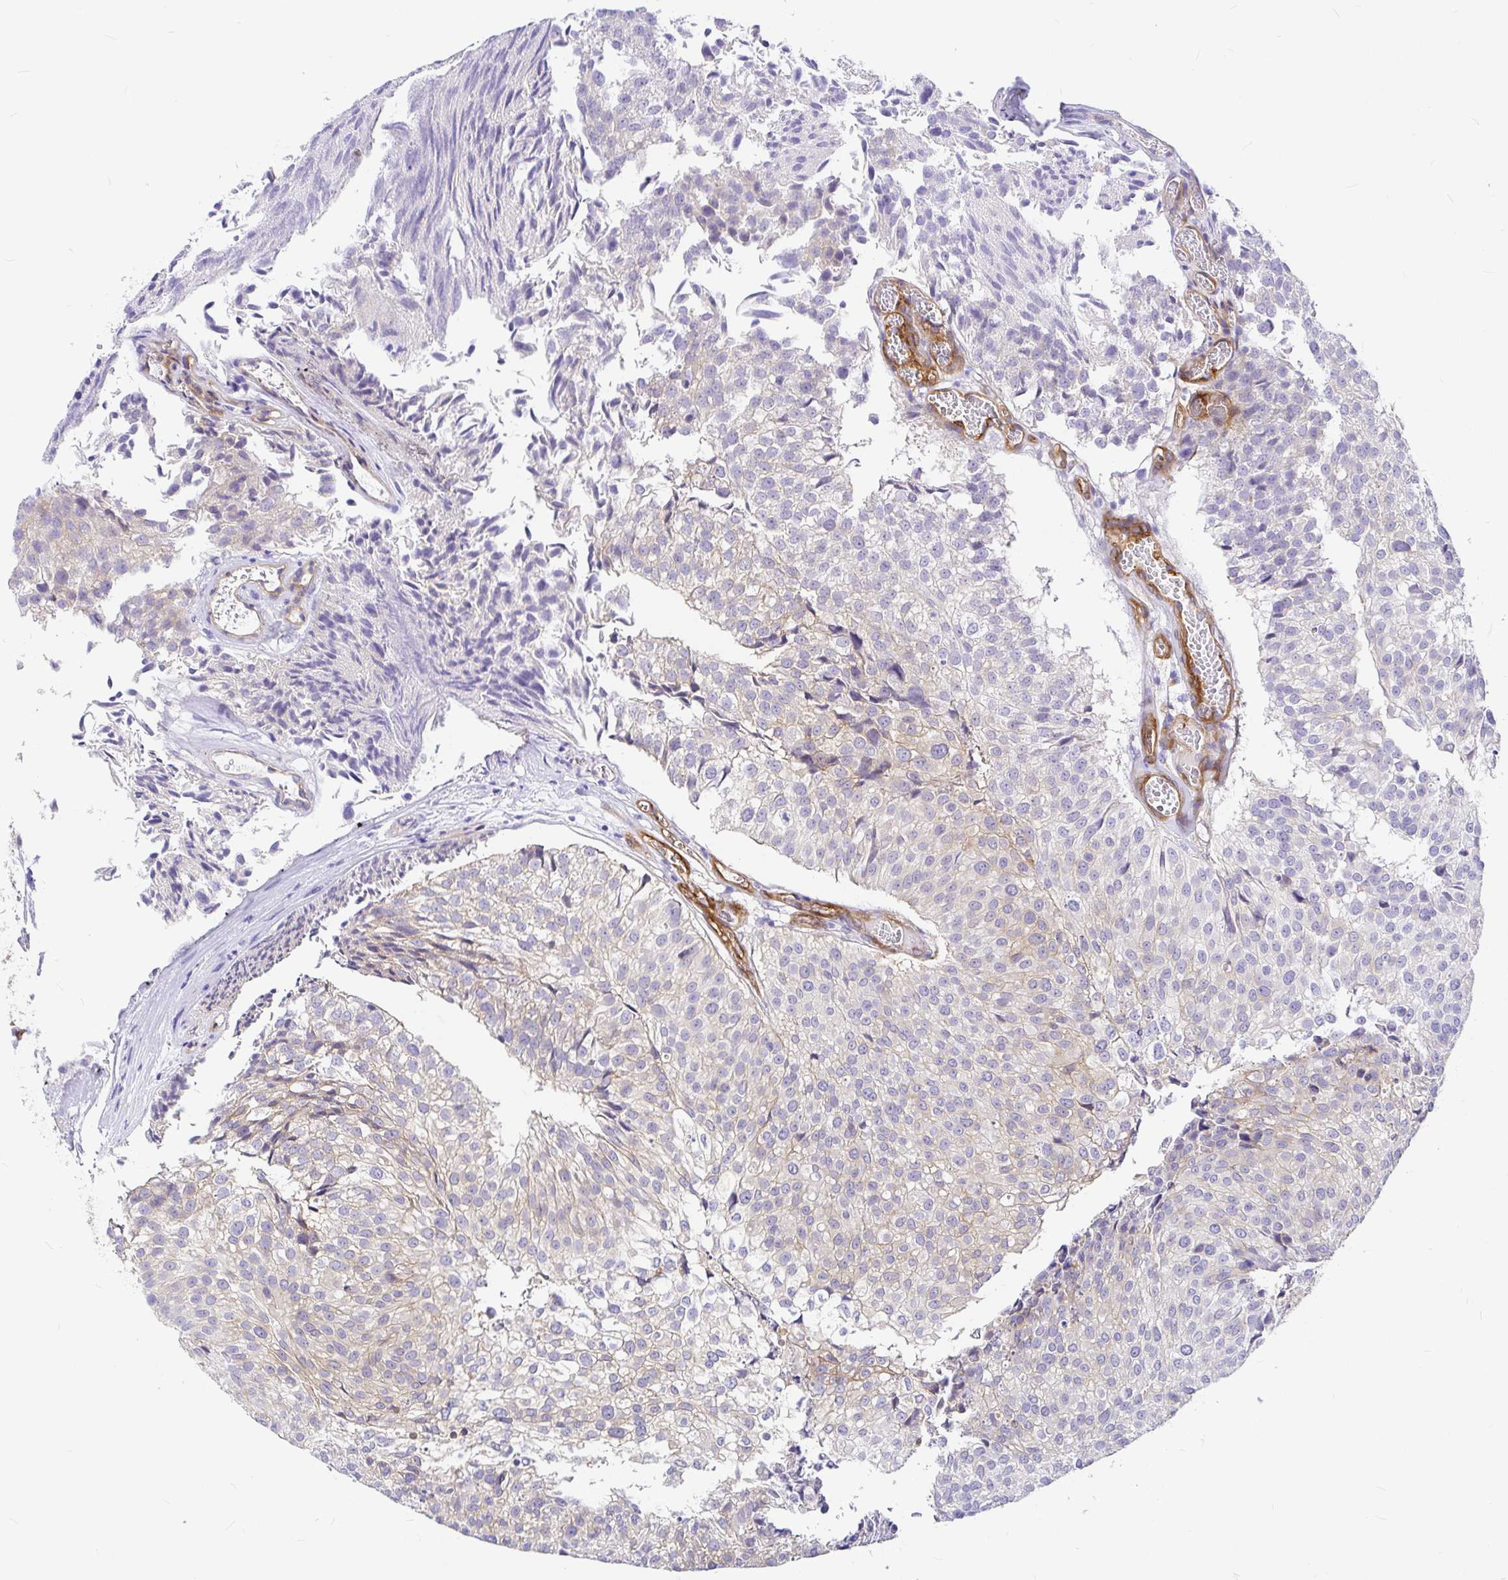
{"staining": {"intensity": "weak", "quantity": "<25%", "location": "cytoplasmic/membranous"}, "tissue": "urothelial cancer", "cell_type": "Tumor cells", "image_type": "cancer", "snomed": [{"axis": "morphology", "description": "Urothelial carcinoma, Low grade"}, {"axis": "topography", "description": "Urinary bladder"}], "caption": "A histopathology image of urothelial cancer stained for a protein exhibits no brown staining in tumor cells.", "gene": "MYO1B", "patient": {"sex": "male", "age": 80}}